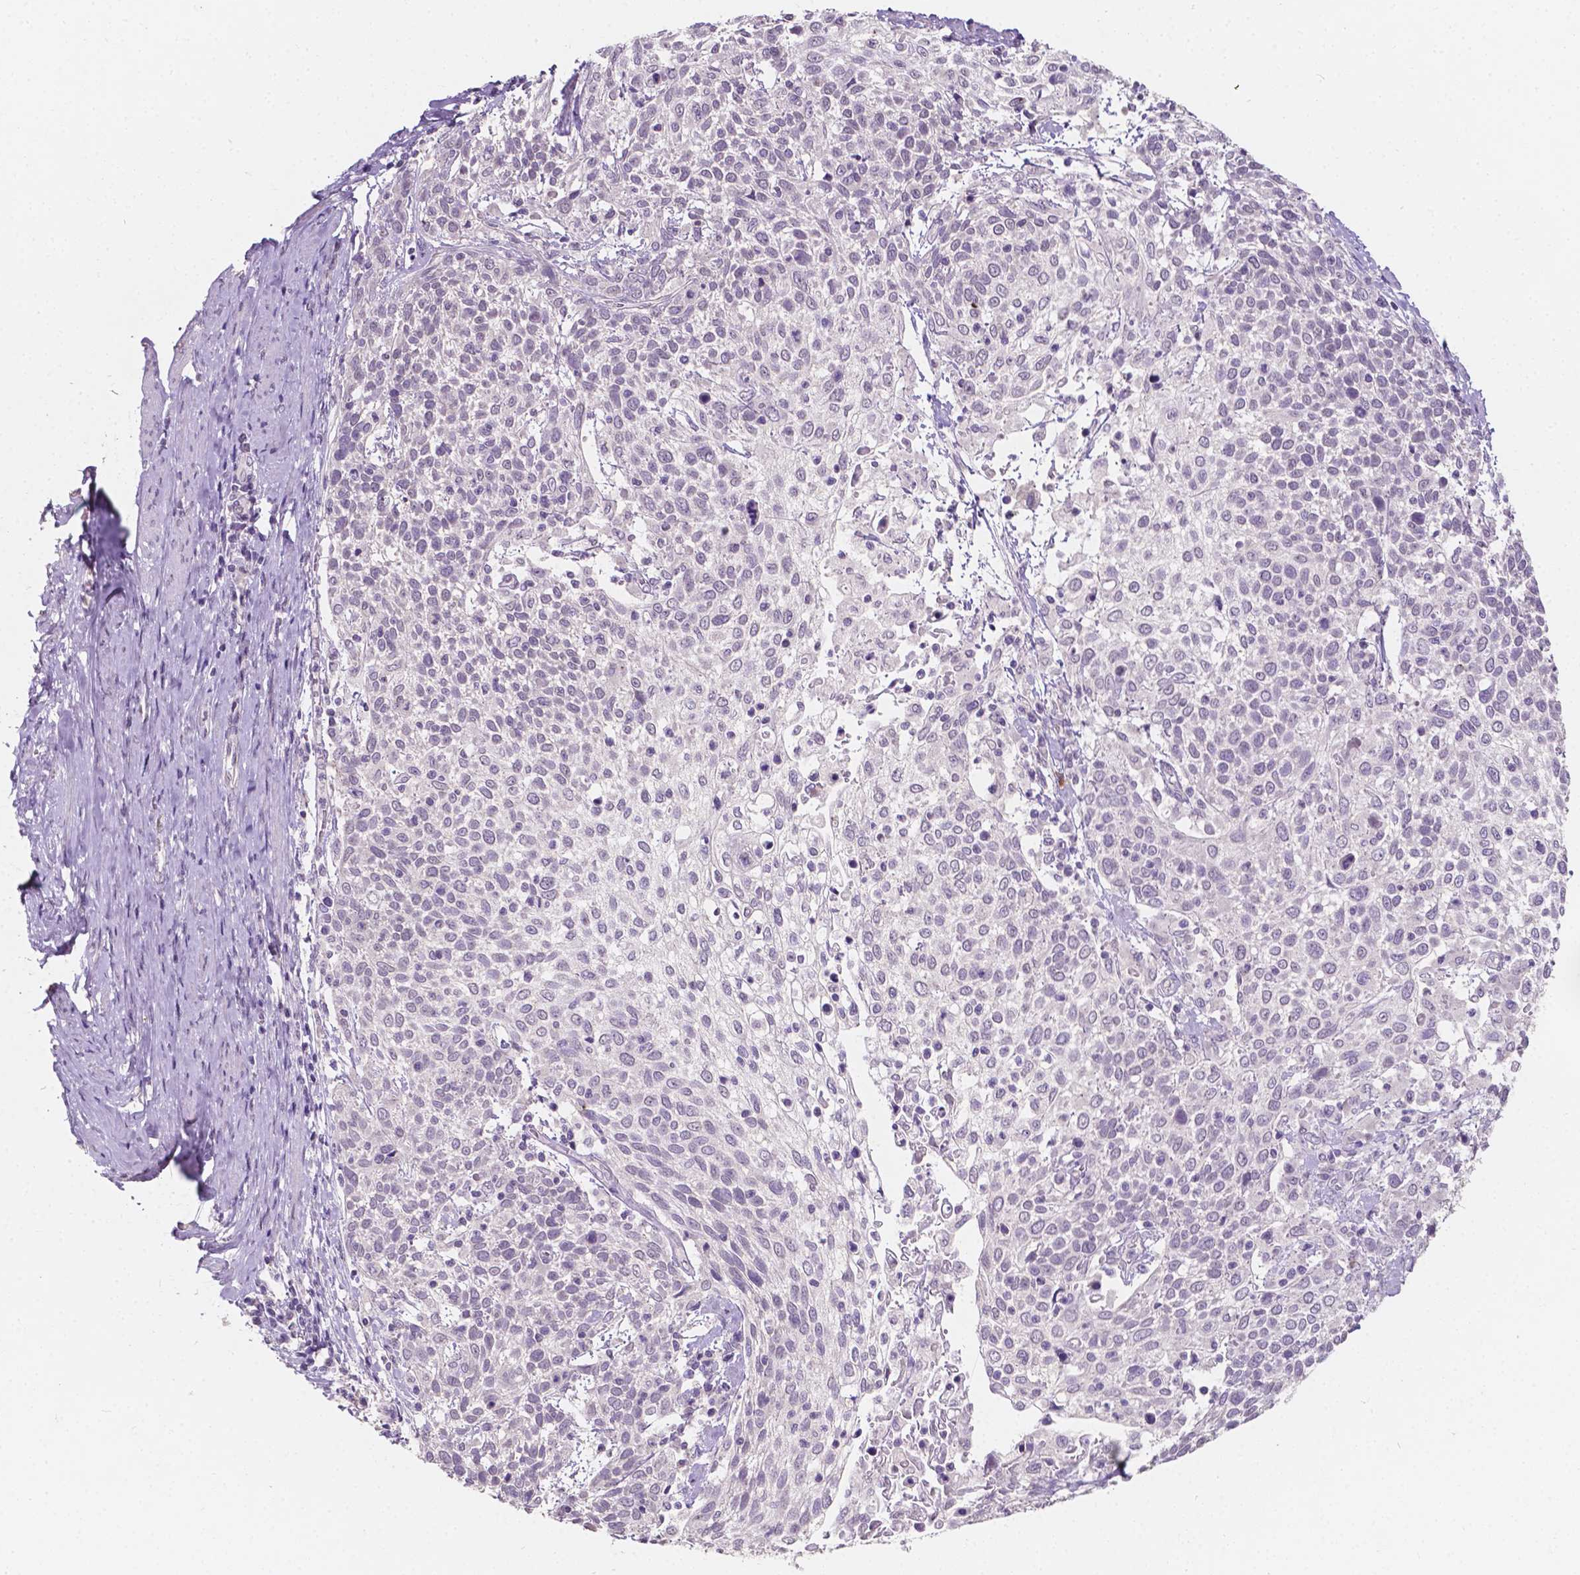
{"staining": {"intensity": "negative", "quantity": "none", "location": "none"}, "tissue": "cervical cancer", "cell_type": "Tumor cells", "image_type": "cancer", "snomed": [{"axis": "morphology", "description": "Squamous cell carcinoma, NOS"}, {"axis": "topography", "description": "Cervix"}], "caption": "IHC histopathology image of neoplastic tissue: squamous cell carcinoma (cervical) stained with DAB (3,3'-diaminobenzidine) shows no significant protein staining in tumor cells.", "gene": "TAL1", "patient": {"sex": "female", "age": 61}}